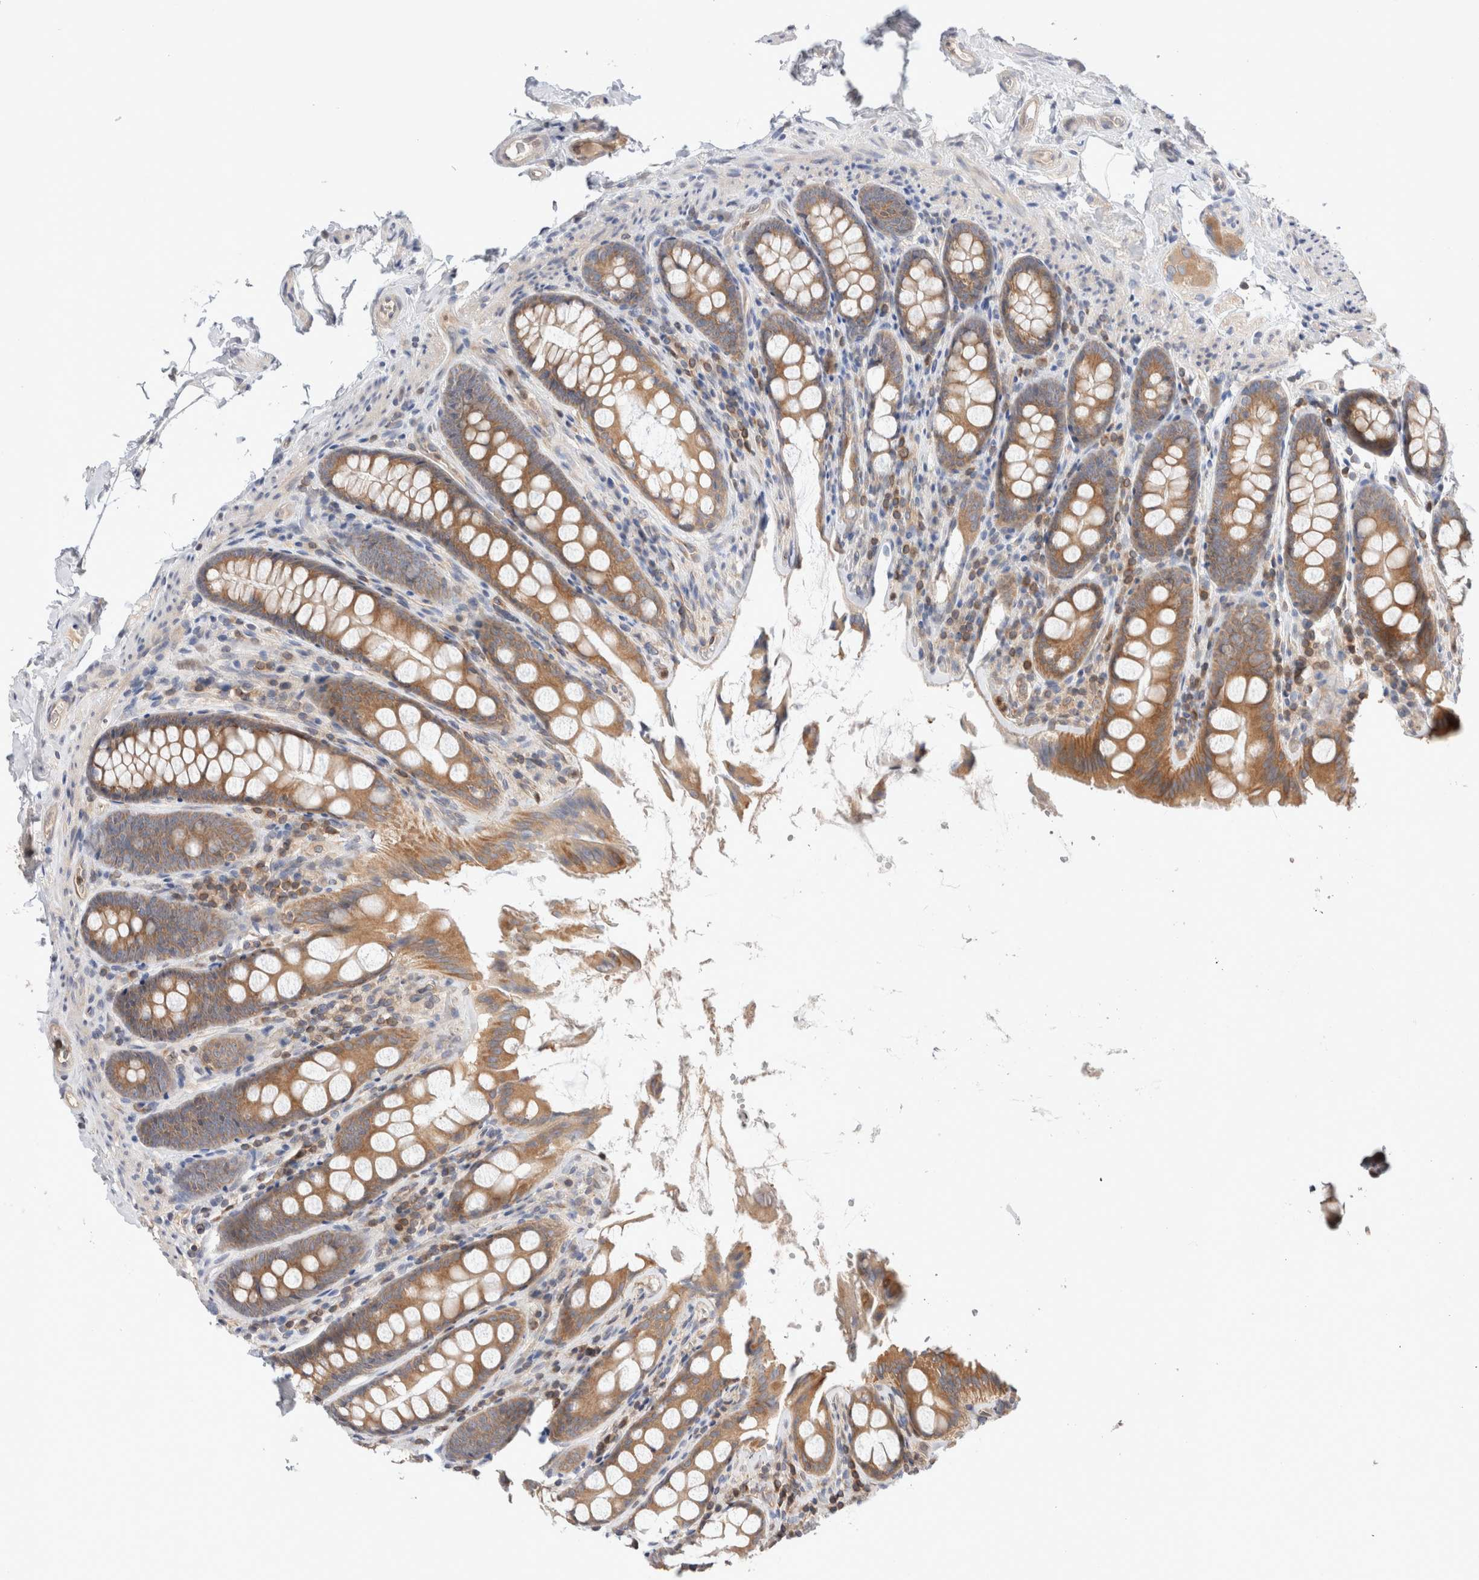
{"staining": {"intensity": "moderate", "quantity": ">75%", "location": "cytoplasmic/membranous"}, "tissue": "colon", "cell_type": "Endothelial cells", "image_type": "normal", "snomed": [{"axis": "morphology", "description": "Normal tissue, NOS"}, {"axis": "topography", "description": "Colon"}, {"axis": "topography", "description": "Peripheral nerve tissue"}], "caption": "Benign colon was stained to show a protein in brown. There is medium levels of moderate cytoplasmic/membranous positivity in approximately >75% of endothelial cells.", "gene": "SIKE1", "patient": {"sex": "female", "age": 61}}